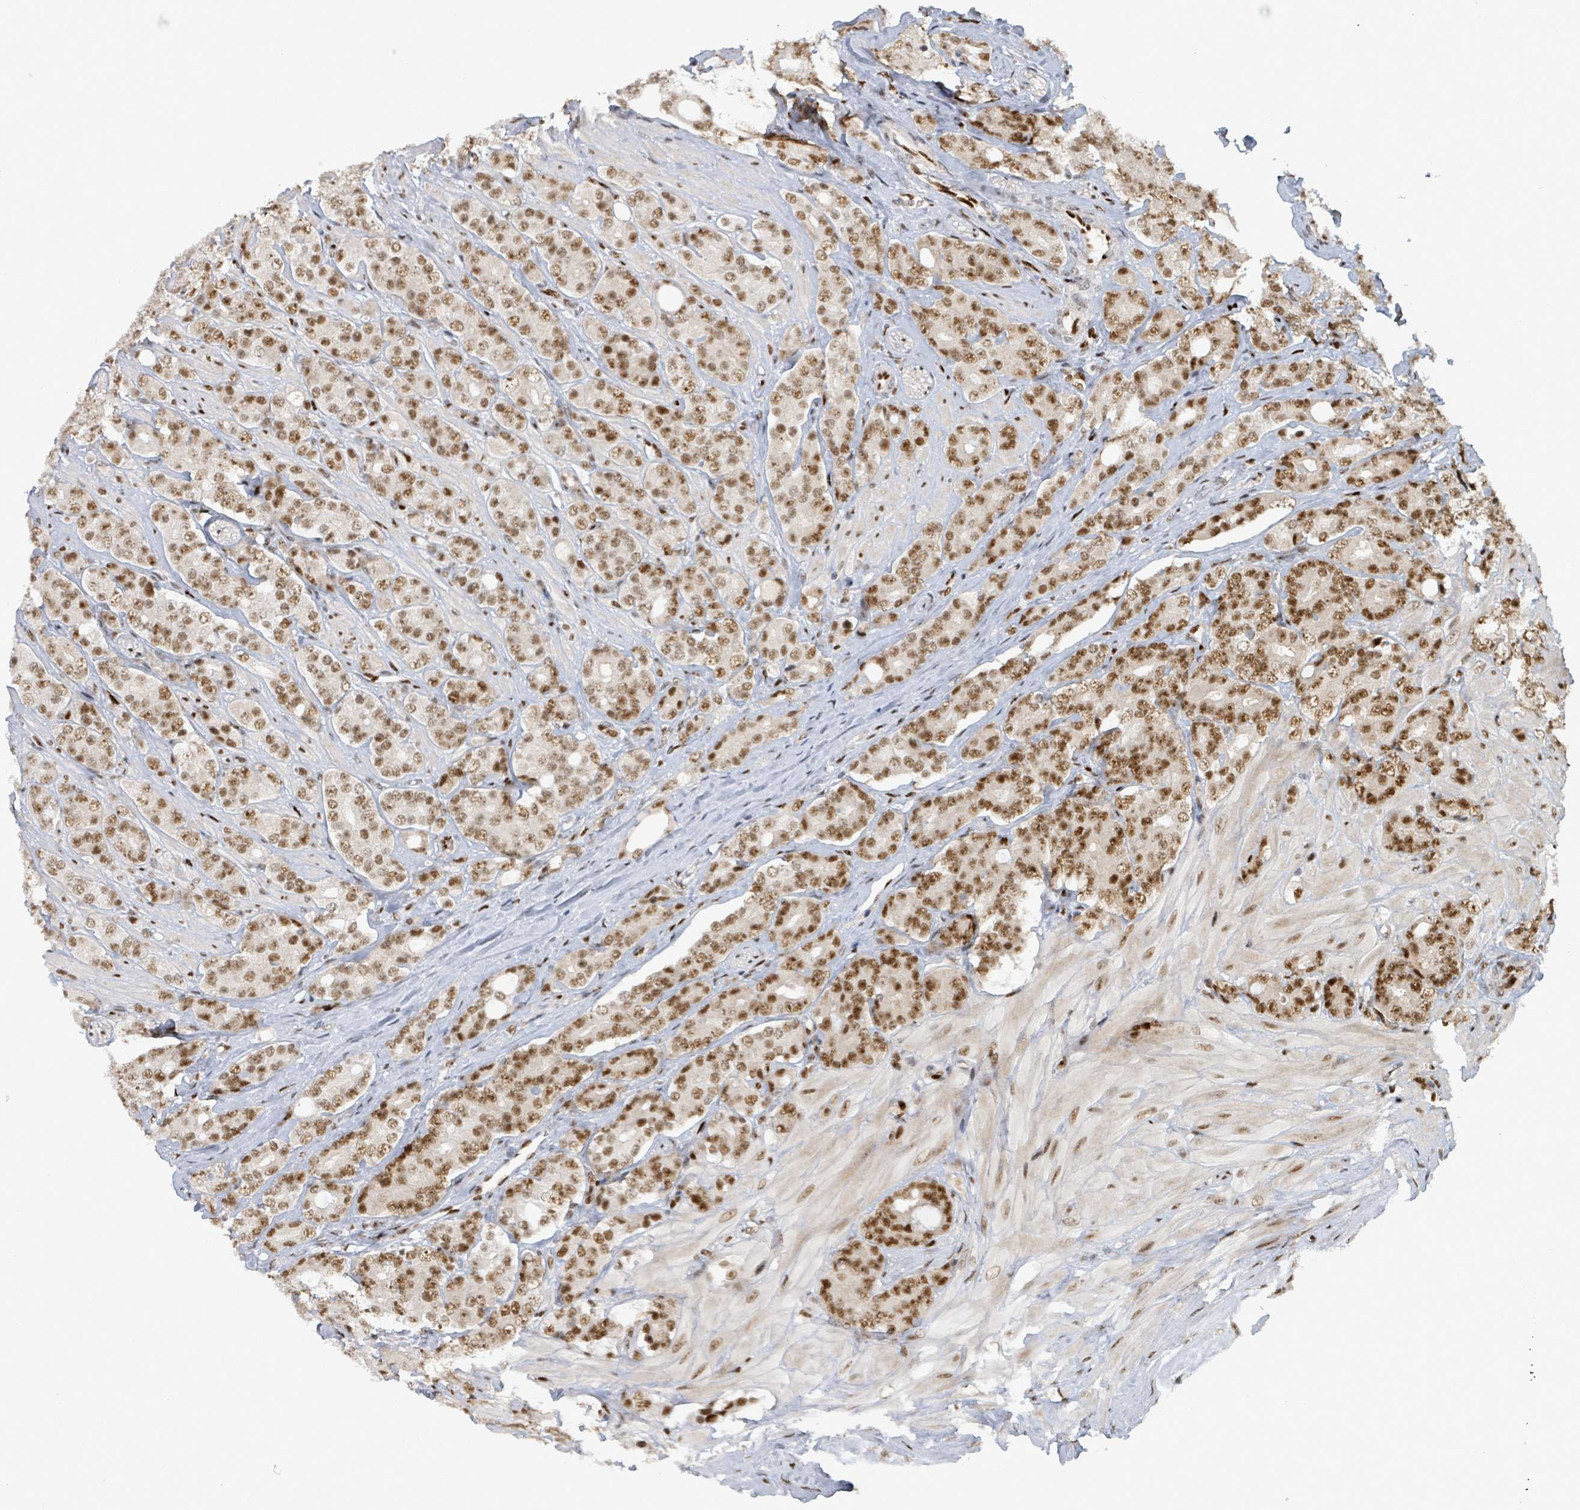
{"staining": {"intensity": "moderate", "quantity": ">75%", "location": "nuclear"}, "tissue": "prostate cancer", "cell_type": "Tumor cells", "image_type": "cancer", "snomed": [{"axis": "morphology", "description": "Adenocarcinoma, High grade"}, {"axis": "topography", "description": "Prostate"}], "caption": "DAB immunohistochemical staining of human prostate adenocarcinoma (high-grade) demonstrates moderate nuclear protein positivity in about >75% of tumor cells. Immunohistochemistry (ihc) stains the protein of interest in brown and the nuclei are stained blue.", "gene": "KLF3", "patient": {"sex": "male", "age": 62}}